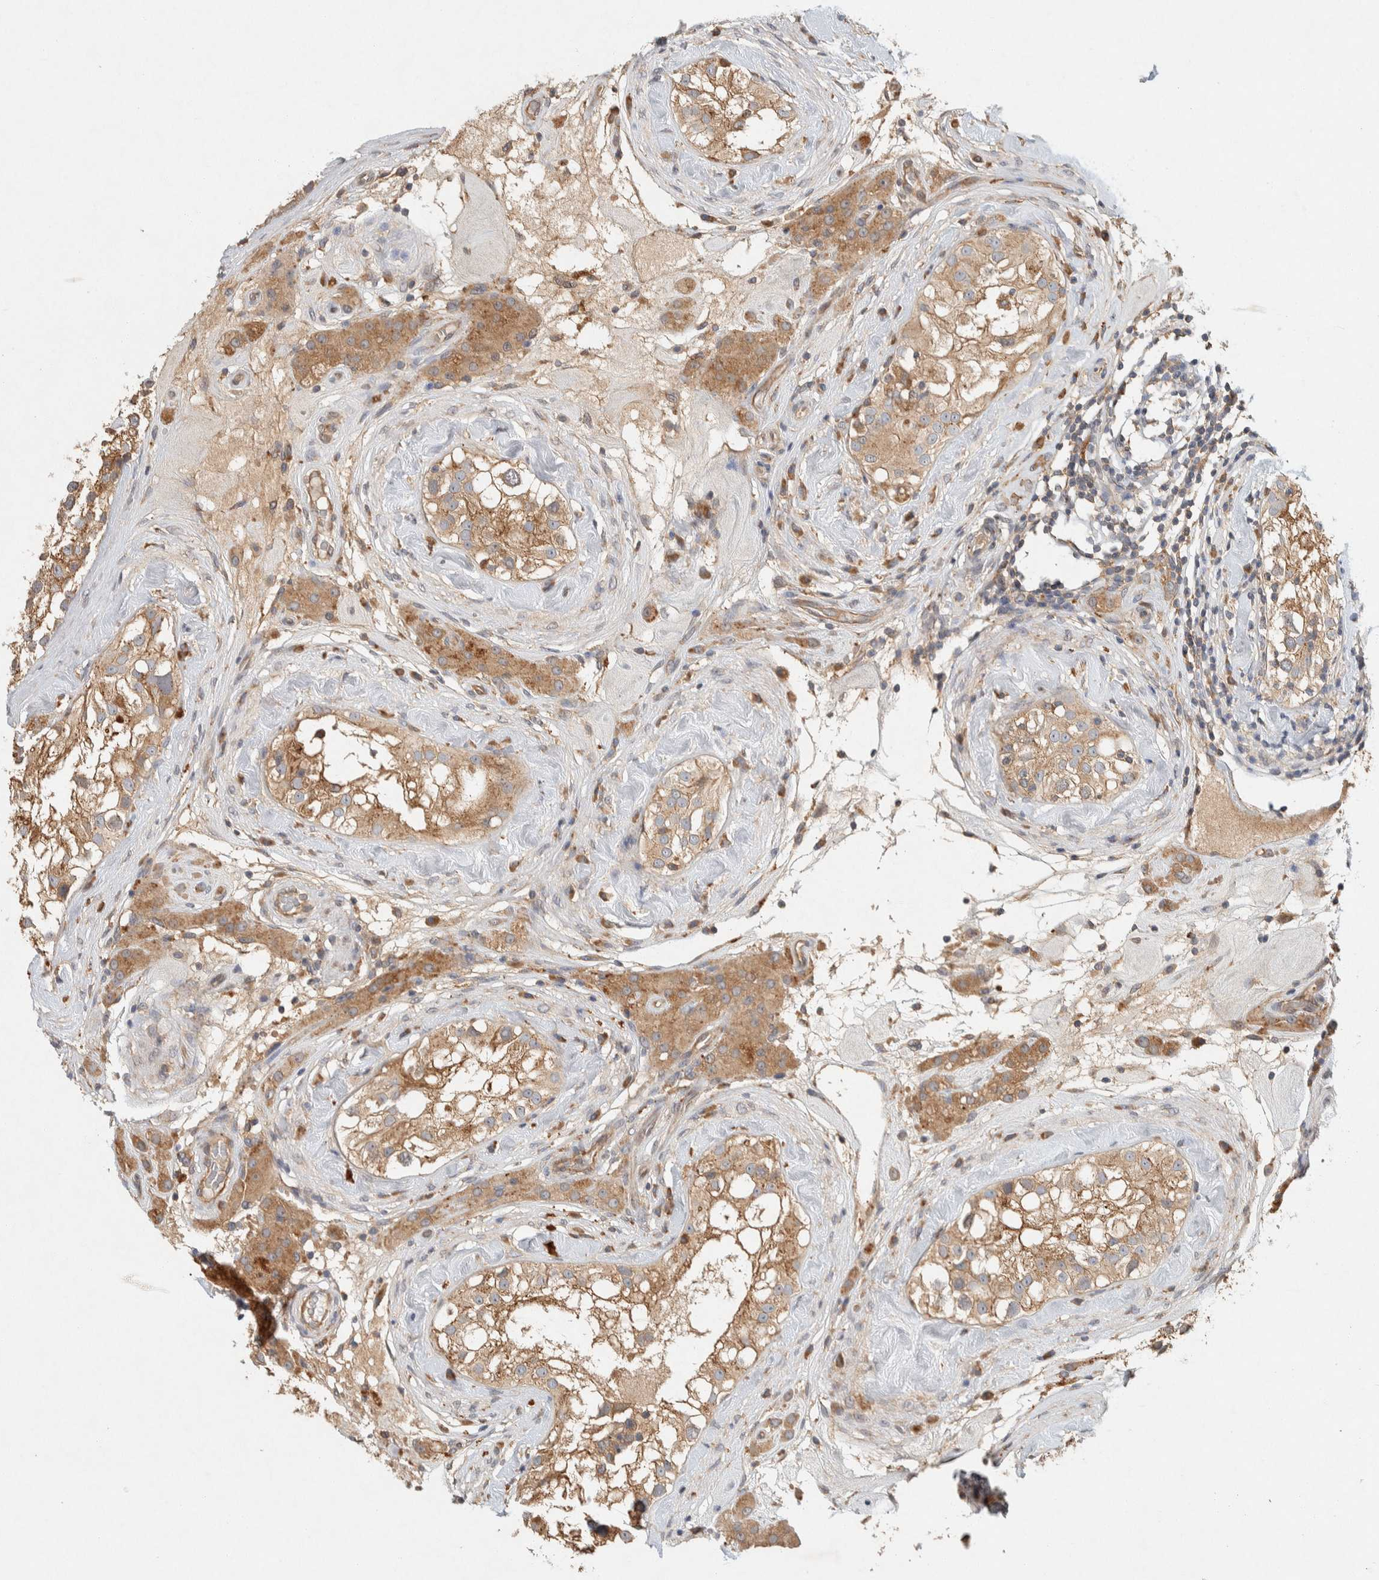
{"staining": {"intensity": "moderate", "quantity": ">75%", "location": "cytoplasmic/membranous"}, "tissue": "testis", "cell_type": "Cells in seminiferous ducts", "image_type": "normal", "snomed": [{"axis": "morphology", "description": "Normal tissue, NOS"}, {"axis": "topography", "description": "Testis"}], "caption": "IHC of normal testis shows medium levels of moderate cytoplasmic/membranous expression in approximately >75% of cells in seminiferous ducts. (Stains: DAB in brown, nuclei in blue, Microscopy: brightfield microscopy at high magnification).", "gene": "PXK", "patient": {"sex": "male", "age": 46}}